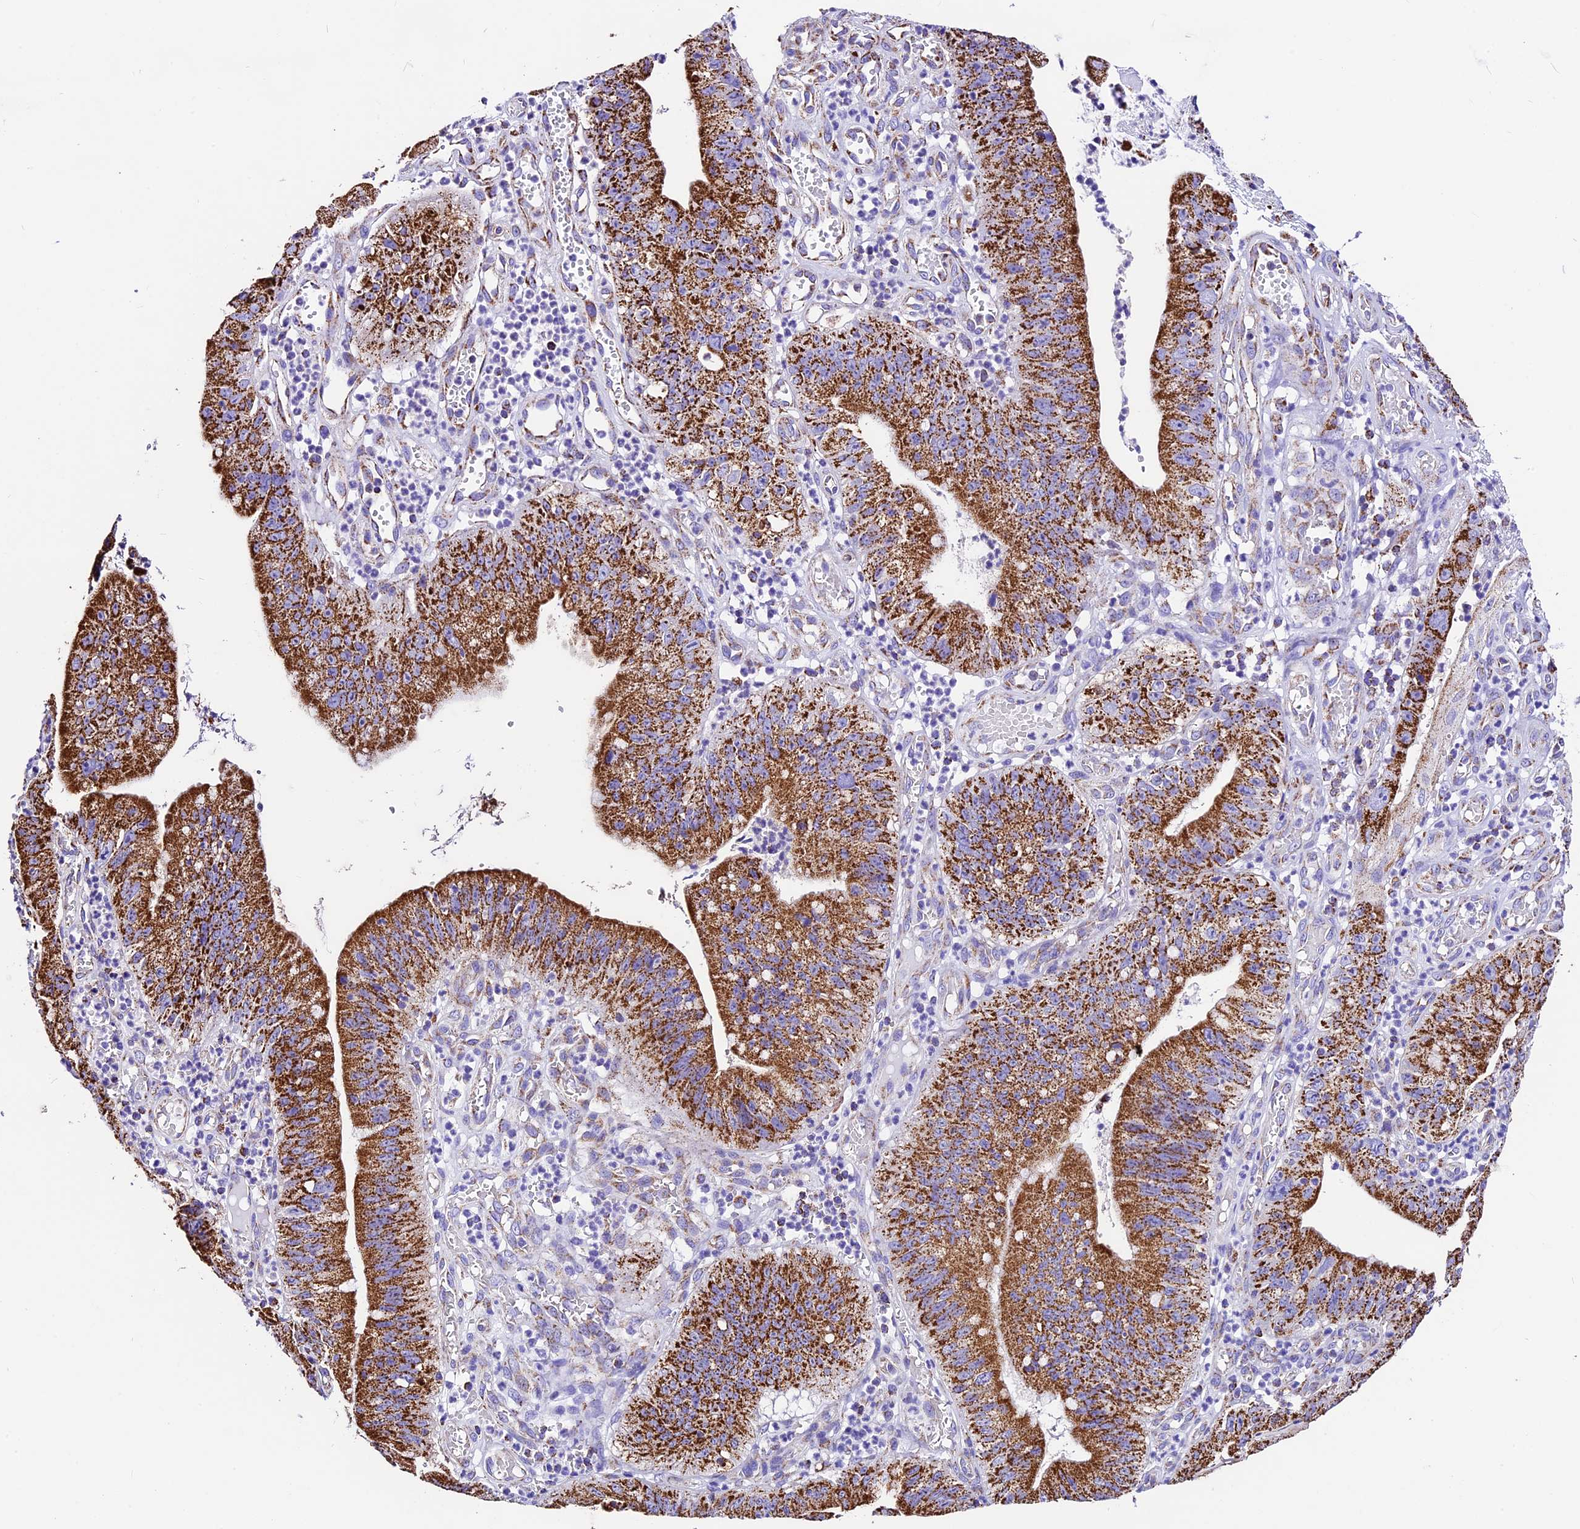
{"staining": {"intensity": "strong", "quantity": ">75%", "location": "cytoplasmic/membranous"}, "tissue": "stomach cancer", "cell_type": "Tumor cells", "image_type": "cancer", "snomed": [{"axis": "morphology", "description": "Adenocarcinoma, NOS"}, {"axis": "topography", "description": "Stomach"}], "caption": "A high amount of strong cytoplasmic/membranous positivity is present in about >75% of tumor cells in stomach cancer tissue.", "gene": "DCAF5", "patient": {"sex": "male", "age": 59}}